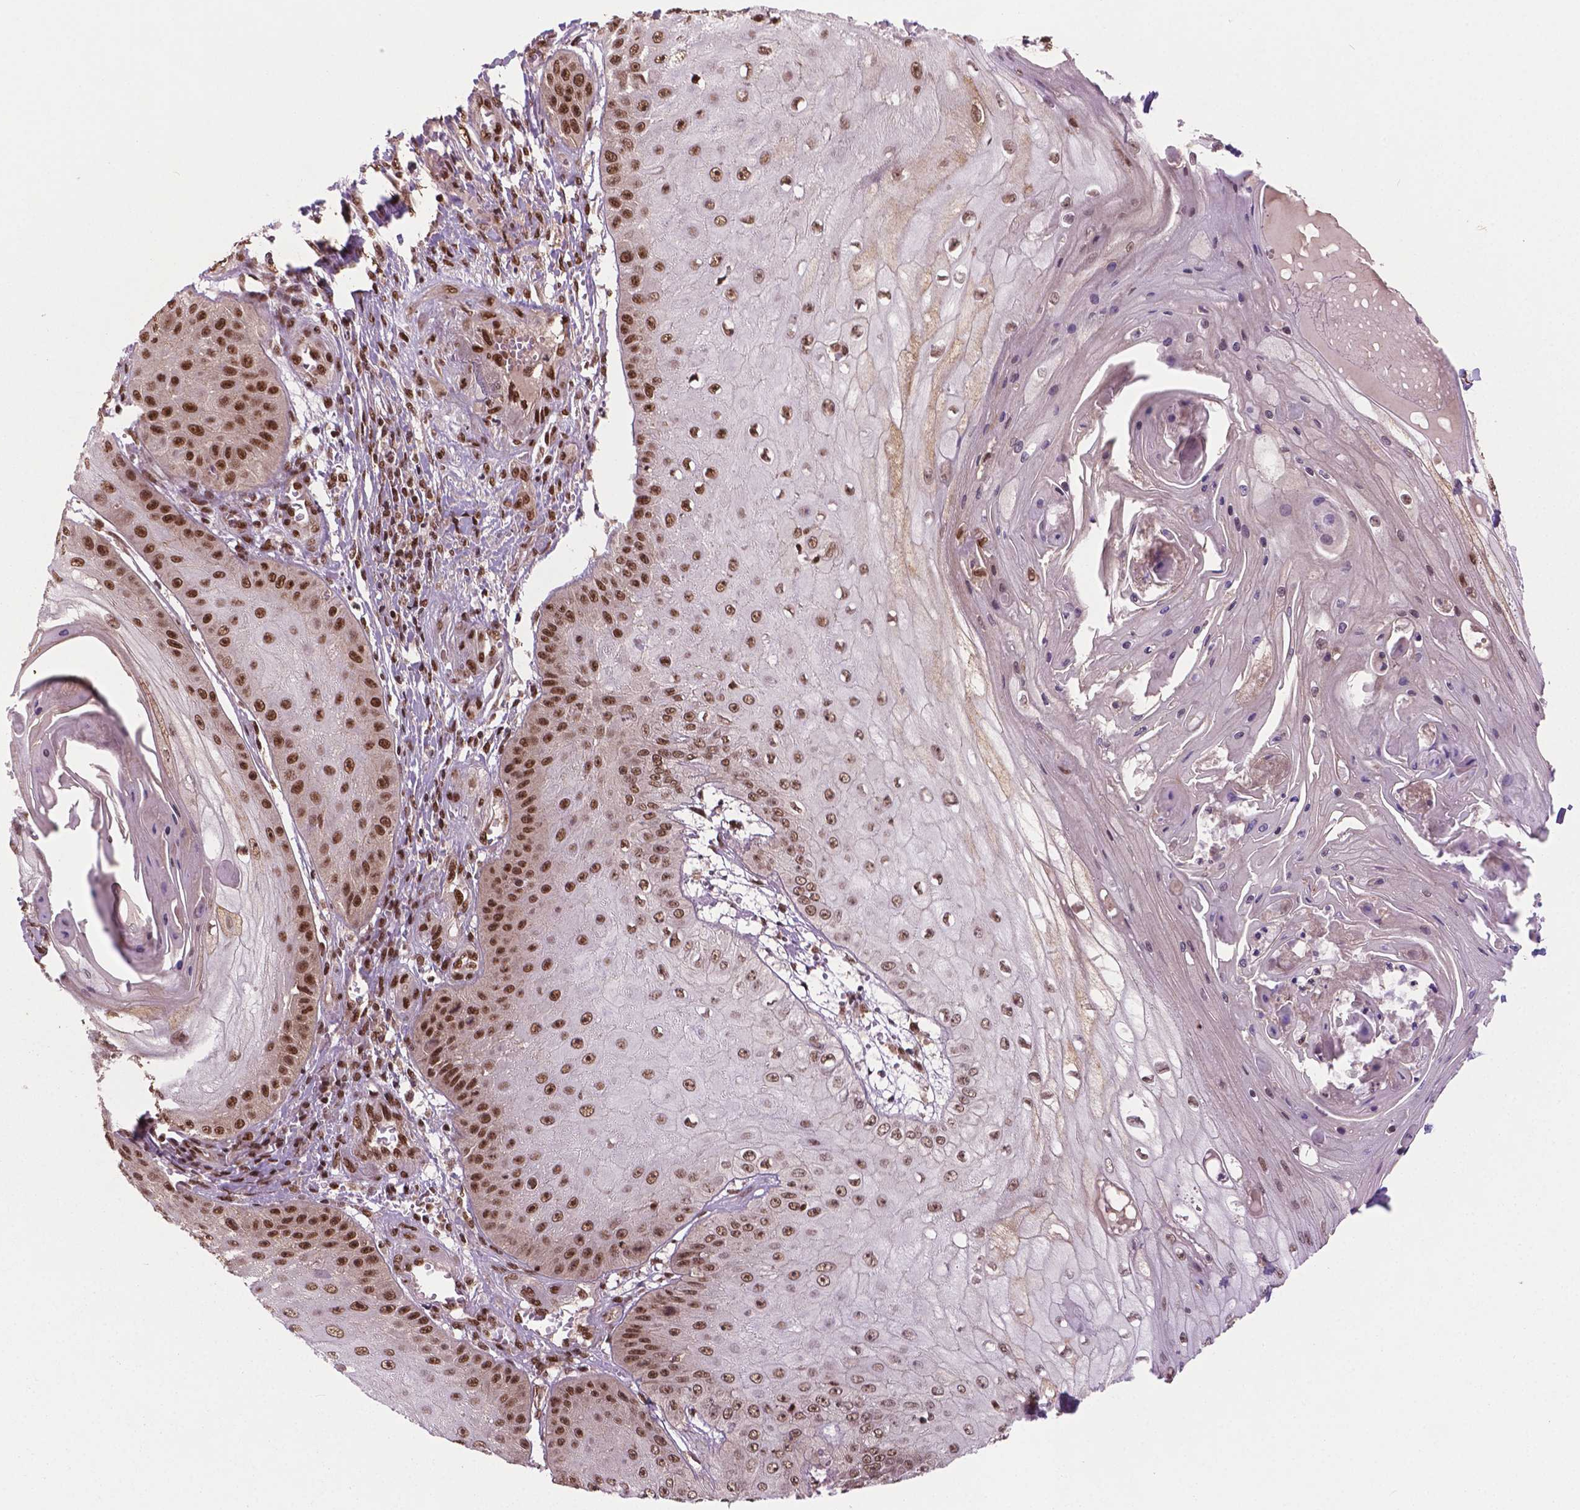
{"staining": {"intensity": "strong", "quantity": ">75%", "location": "nuclear"}, "tissue": "skin cancer", "cell_type": "Tumor cells", "image_type": "cancer", "snomed": [{"axis": "morphology", "description": "Squamous cell carcinoma, NOS"}, {"axis": "topography", "description": "Skin"}], "caption": "The micrograph demonstrates immunohistochemical staining of skin cancer. There is strong nuclear expression is appreciated in approximately >75% of tumor cells. (DAB (3,3'-diaminobenzidine) IHC with brightfield microscopy, high magnification).", "gene": "SIRT6", "patient": {"sex": "male", "age": 70}}